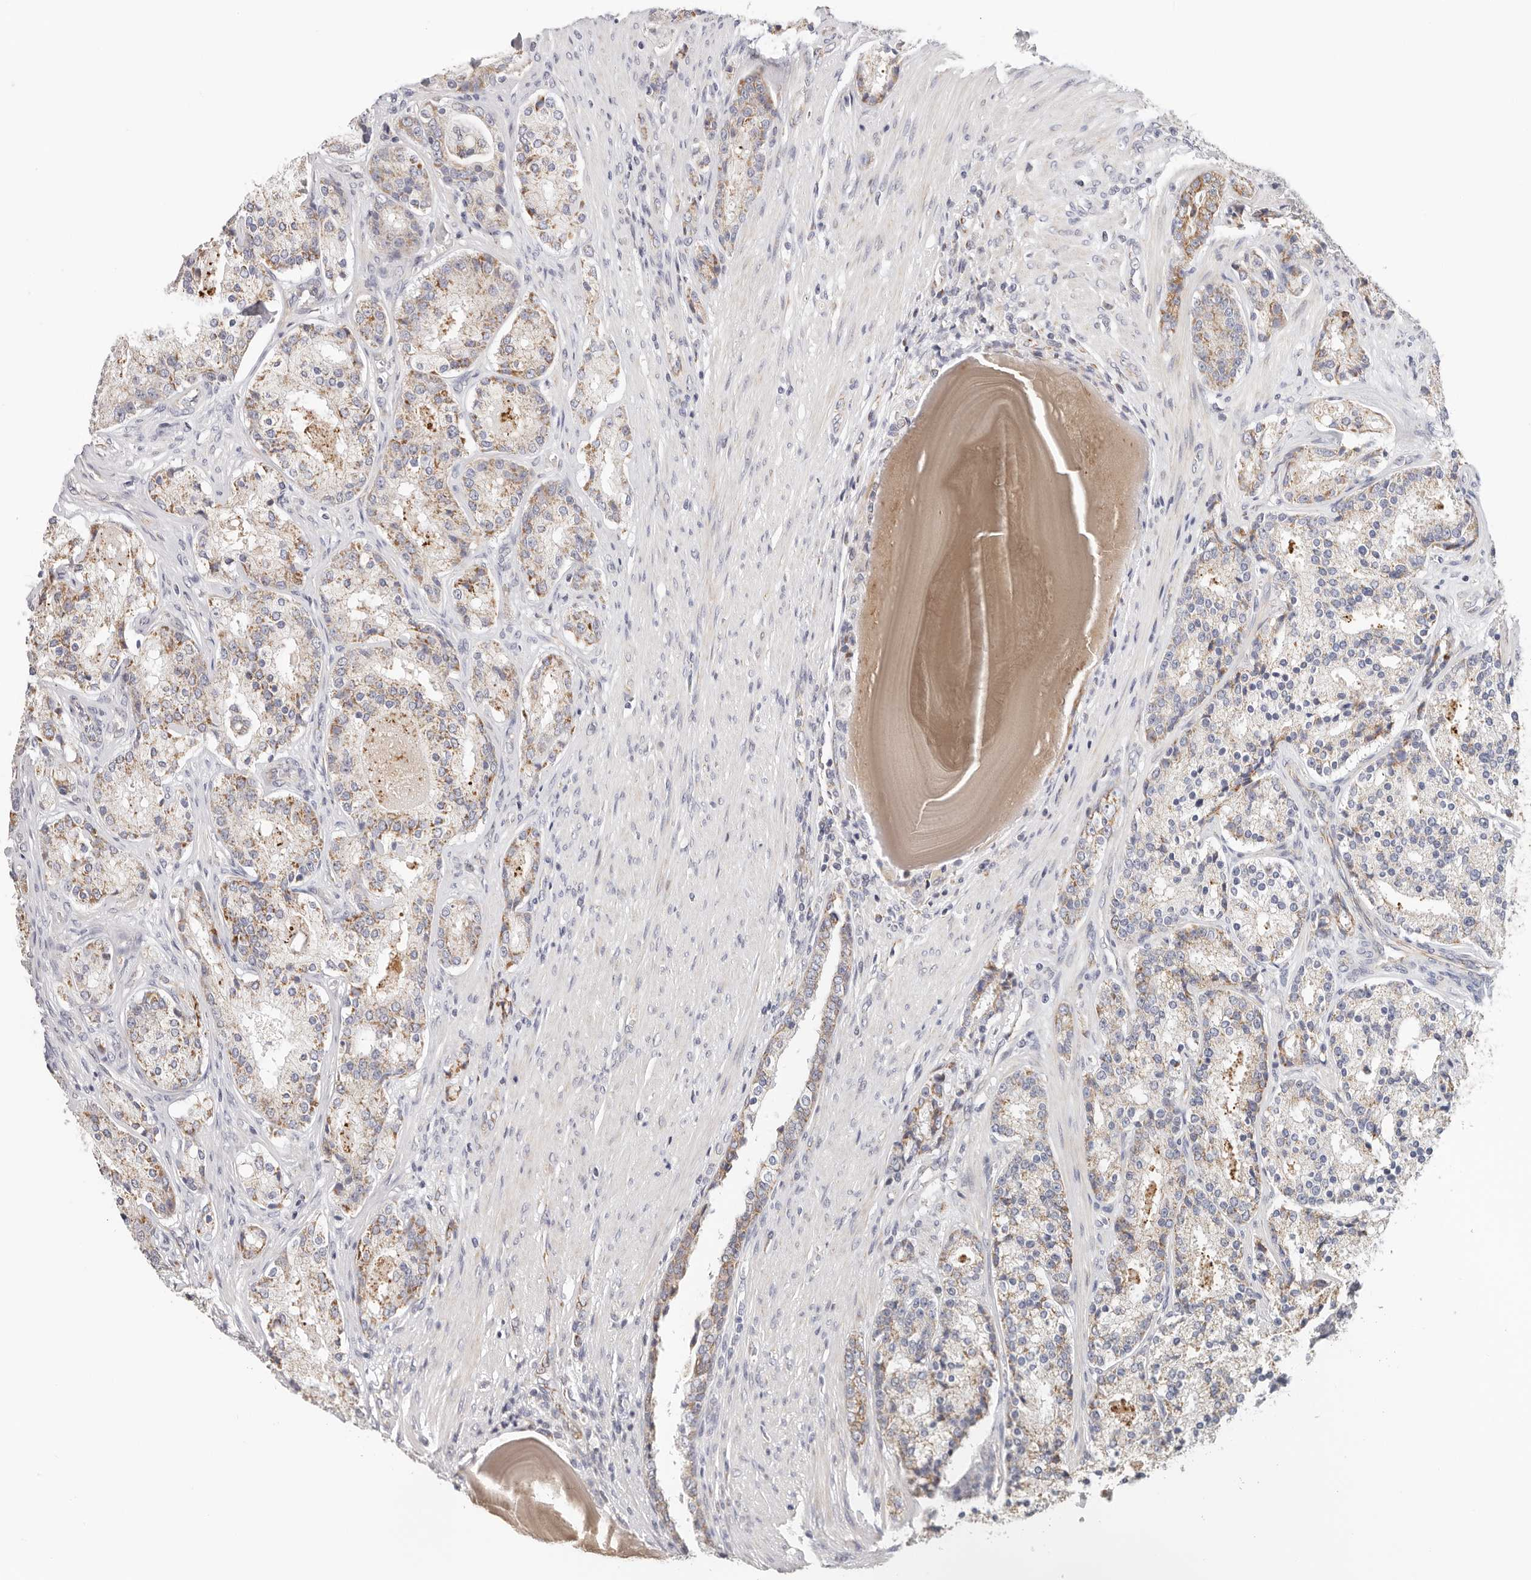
{"staining": {"intensity": "moderate", "quantity": "25%-75%", "location": "cytoplasmic/membranous"}, "tissue": "prostate cancer", "cell_type": "Tumor cells", "image_type": "cancer", "snomed": [{"axis": "morphology", "description": "Adenocarcinoma, High grade"}, {"axis": "topography", "description": "Prostate"}], "caption": "Immunohistochemistry image of prostate adenocarcinoma (high-grade) stained for a protein (brown), which reveals medium levels of moderate cytoplasmic/membranous staining in approximately 25%-75% of tumor cells.", "gene": "AFDN", "patient": {"sex": "male", "age": 60}}